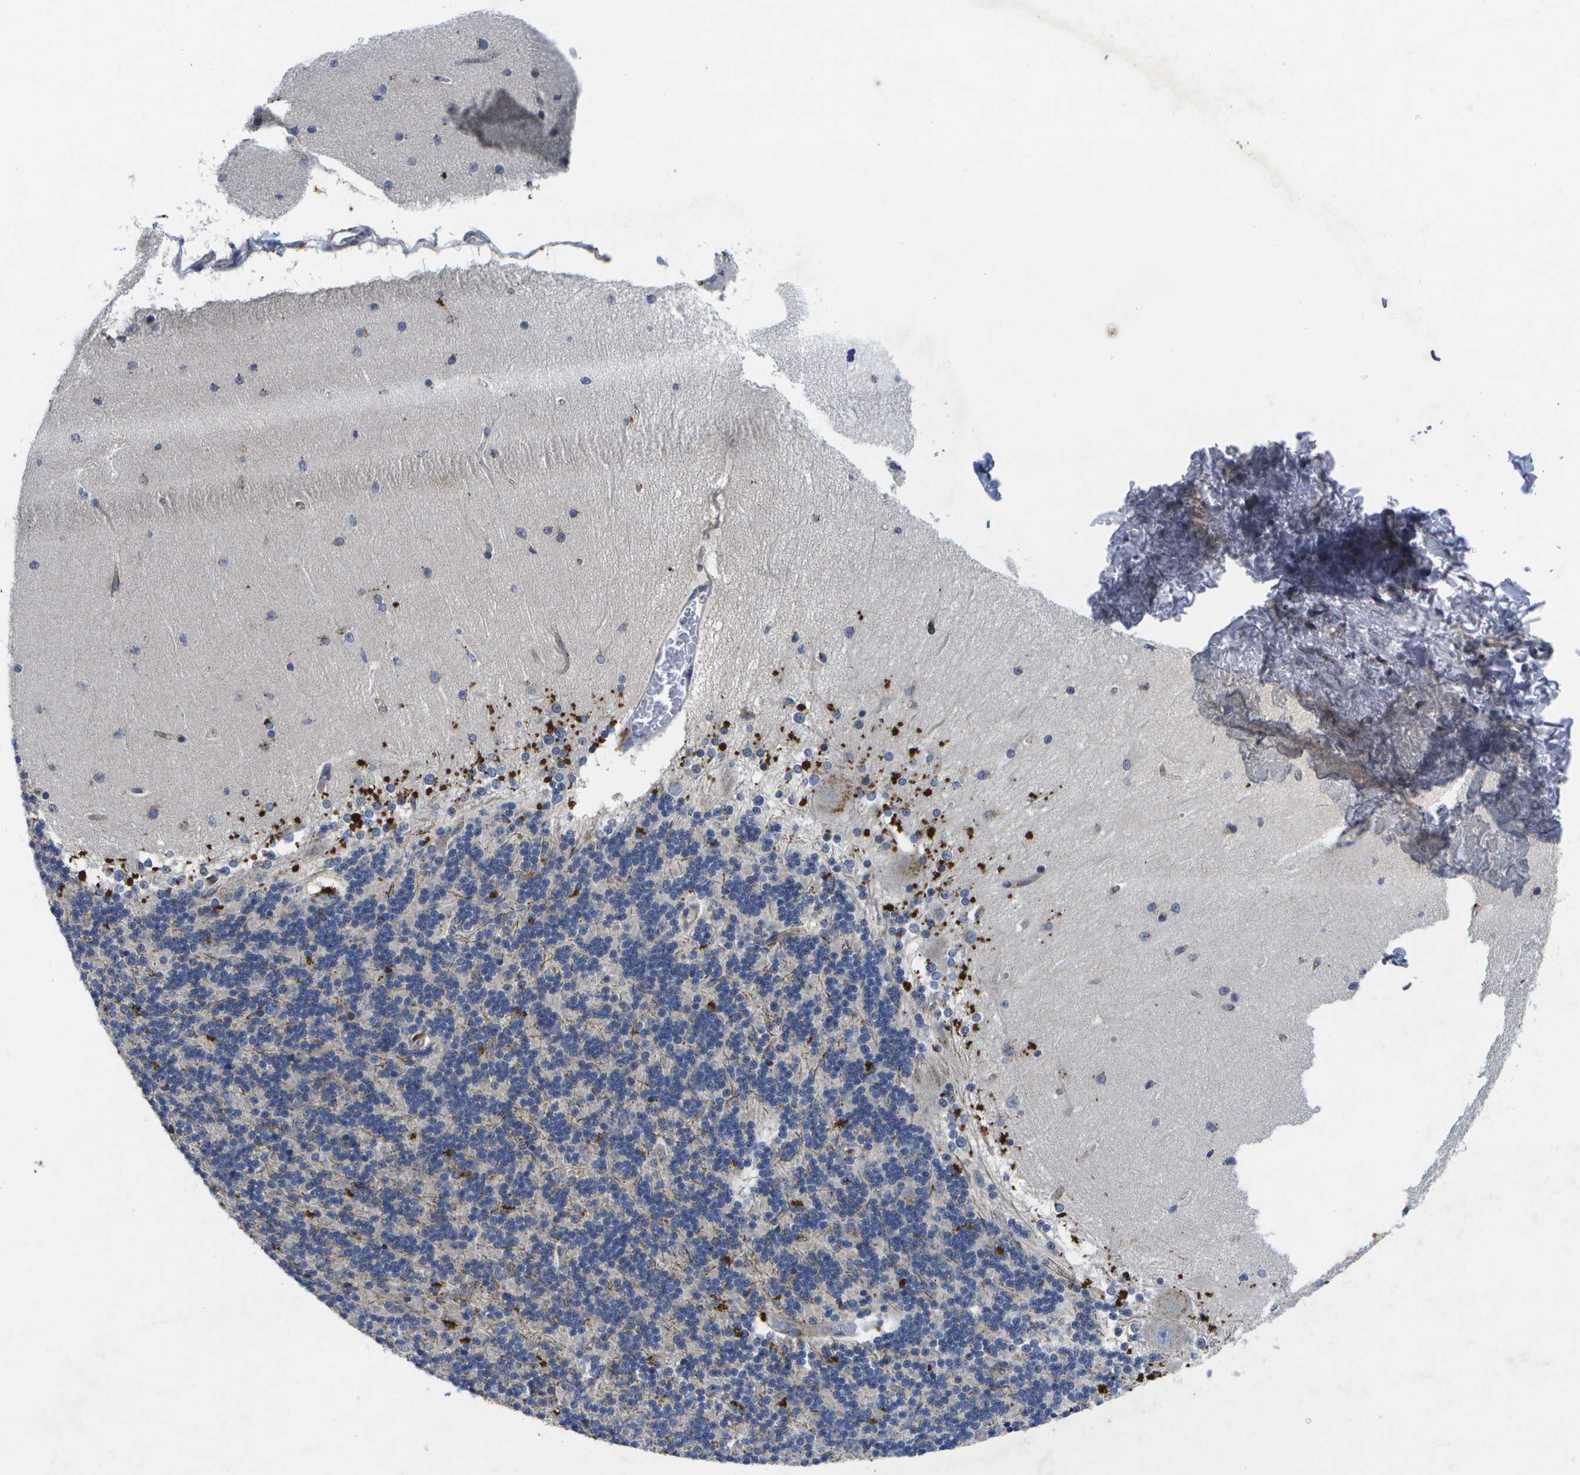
{"staining": {"intensity": "negative", "quantity": "none", "location": "none"}, "tissue": "cerebellum", "cell_type": "Cells in granular layer", "image_type": "normal", "snomed": [{"axis": "morphology", "description": "Normal tissue, NOS"}, {"axis": "topography", "description": "Cerebellum"}], "caption": "DAB (3,3'-diaminobenzidine) immunohistochemical staining of normal cerebellum displays no significant positivity in cells in granular layer.", "gene": "KDELR1", "patient": {"sex": "female", "age": 54}}